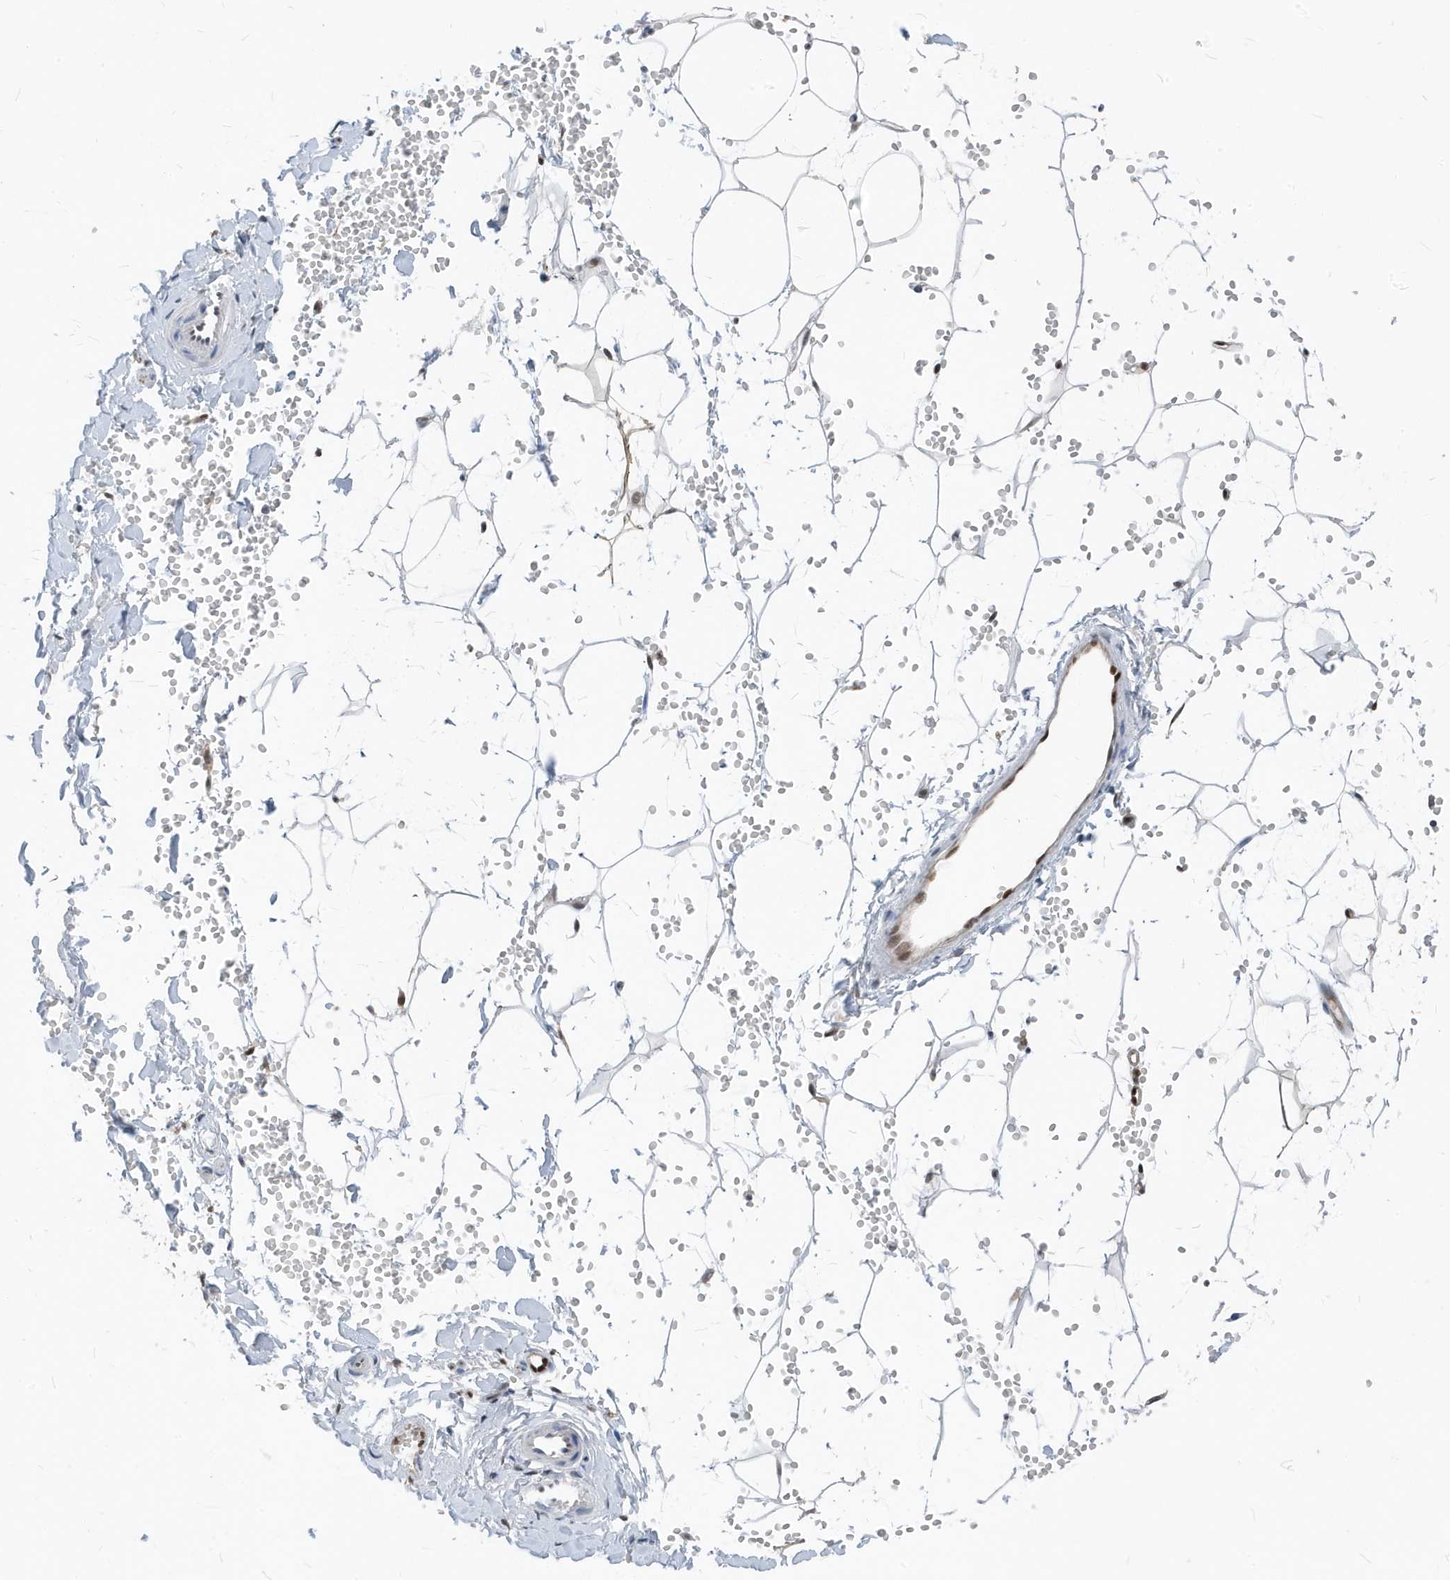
{"staining": {"intensity": "weak", "quantity": ">75%", "location": "nuclear"}, "tissue": "adipose tissue", "cell_type": "Adipocytes", "image_type": "normal", "snomed": [{"axis": "morphology", "description": "Normal tissue, NOS"}, {"axis": "topography", "description": "Breast"}], "caption": "A photomicrograph showing weak nuclear expression in approximately >75% of adipocytes in benign adipose tissue, as visualized by brown immunohistochemical staining.", "gene": "NCOA7", "patient": {"sex": "female", "age": 23}}